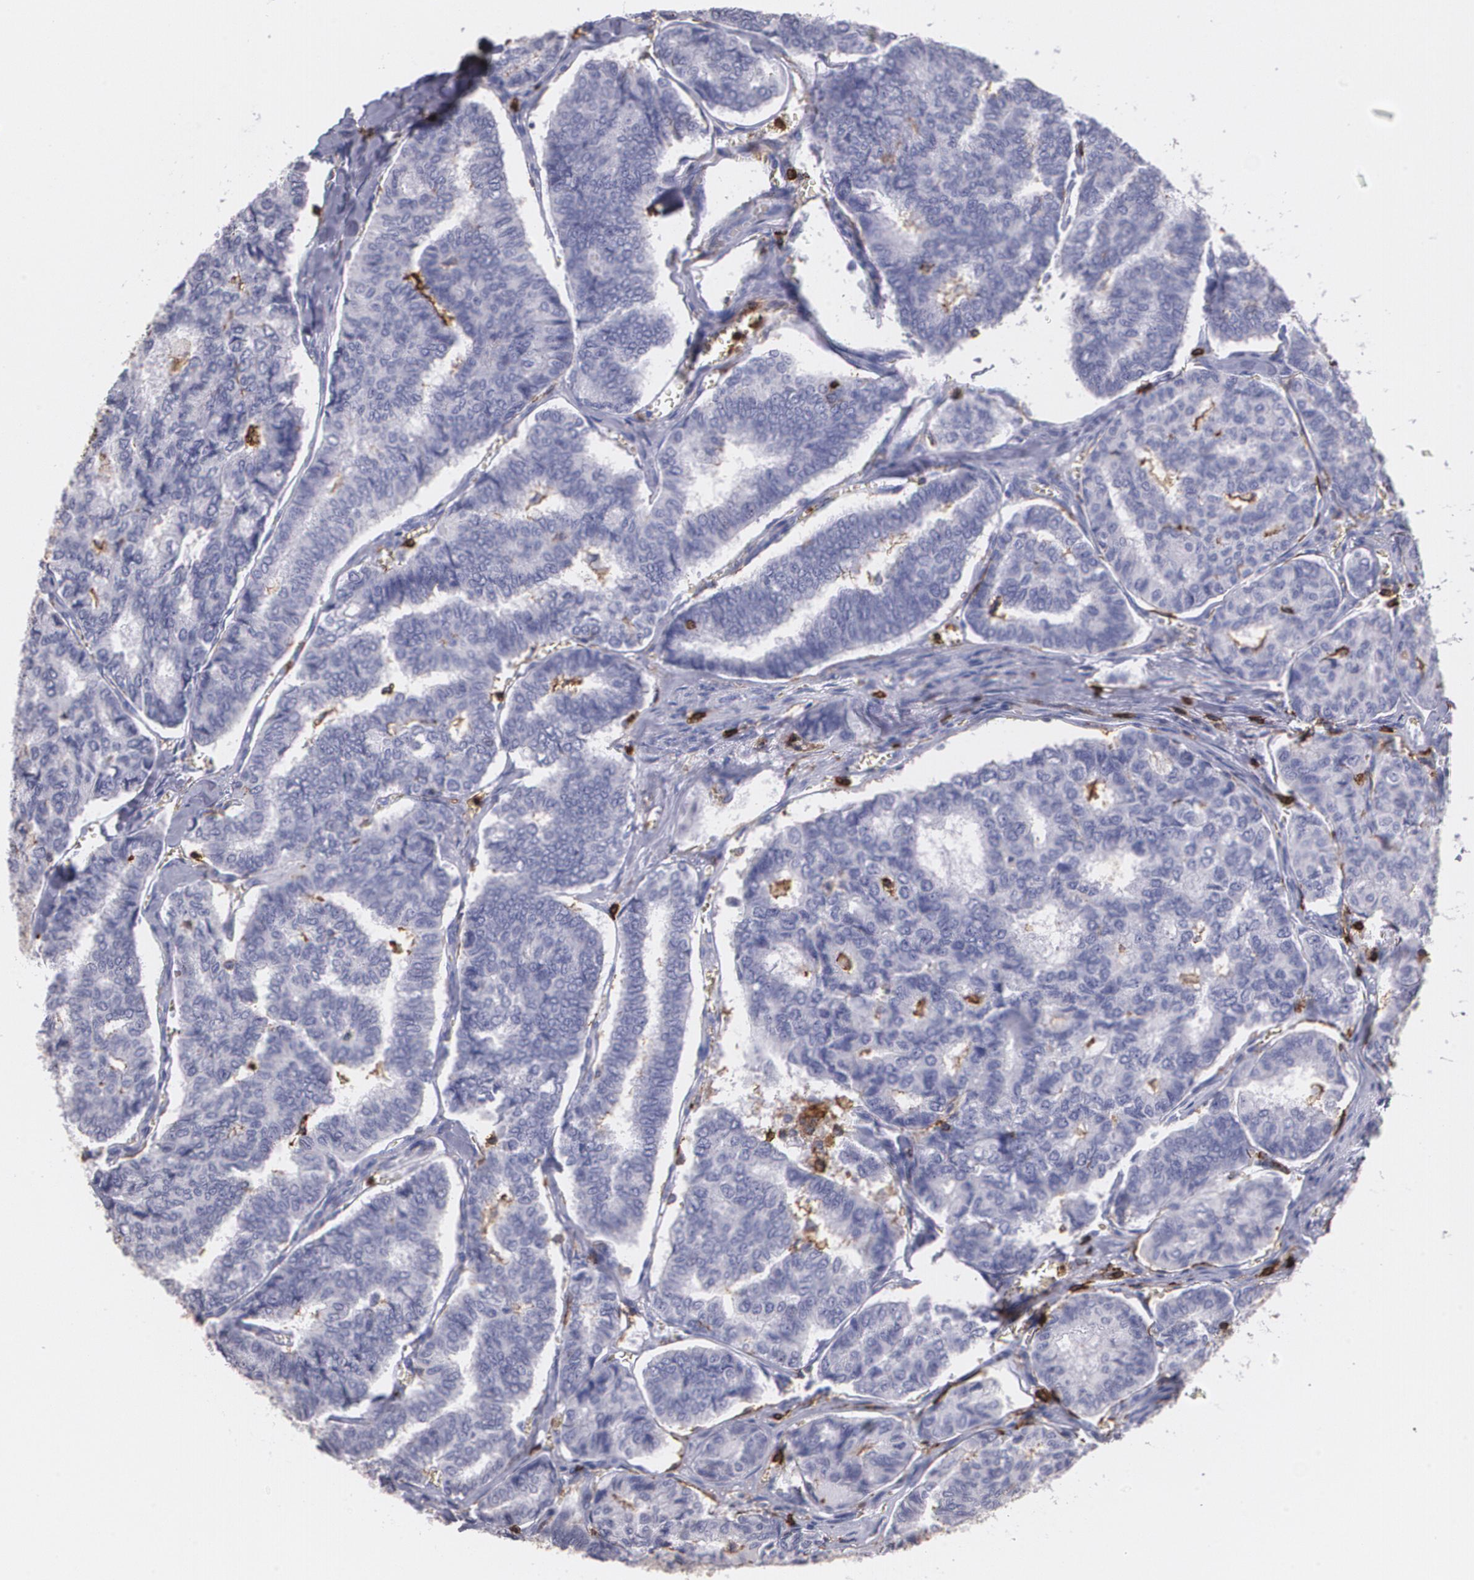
{"staining": {"intensity": "negative", "quantity": "none", "location": "none"}, "tissue": "thyroid cancer", "cell_type": "Tumor cells", "image_type": "cancer", "snomed": [{"axis": "morphology", "description": "Papillary adenocarcinoma, NOS"}, {"axis": "topography", "description": "Thyroid gland"}], "caption": "Papillary adenocarcinoma (thyroid) was stained to show a protein in brown. There is no significant expression in tumor cells.", "gene": "PTPRC", "patient": {"sex": "female", "age": 35}}